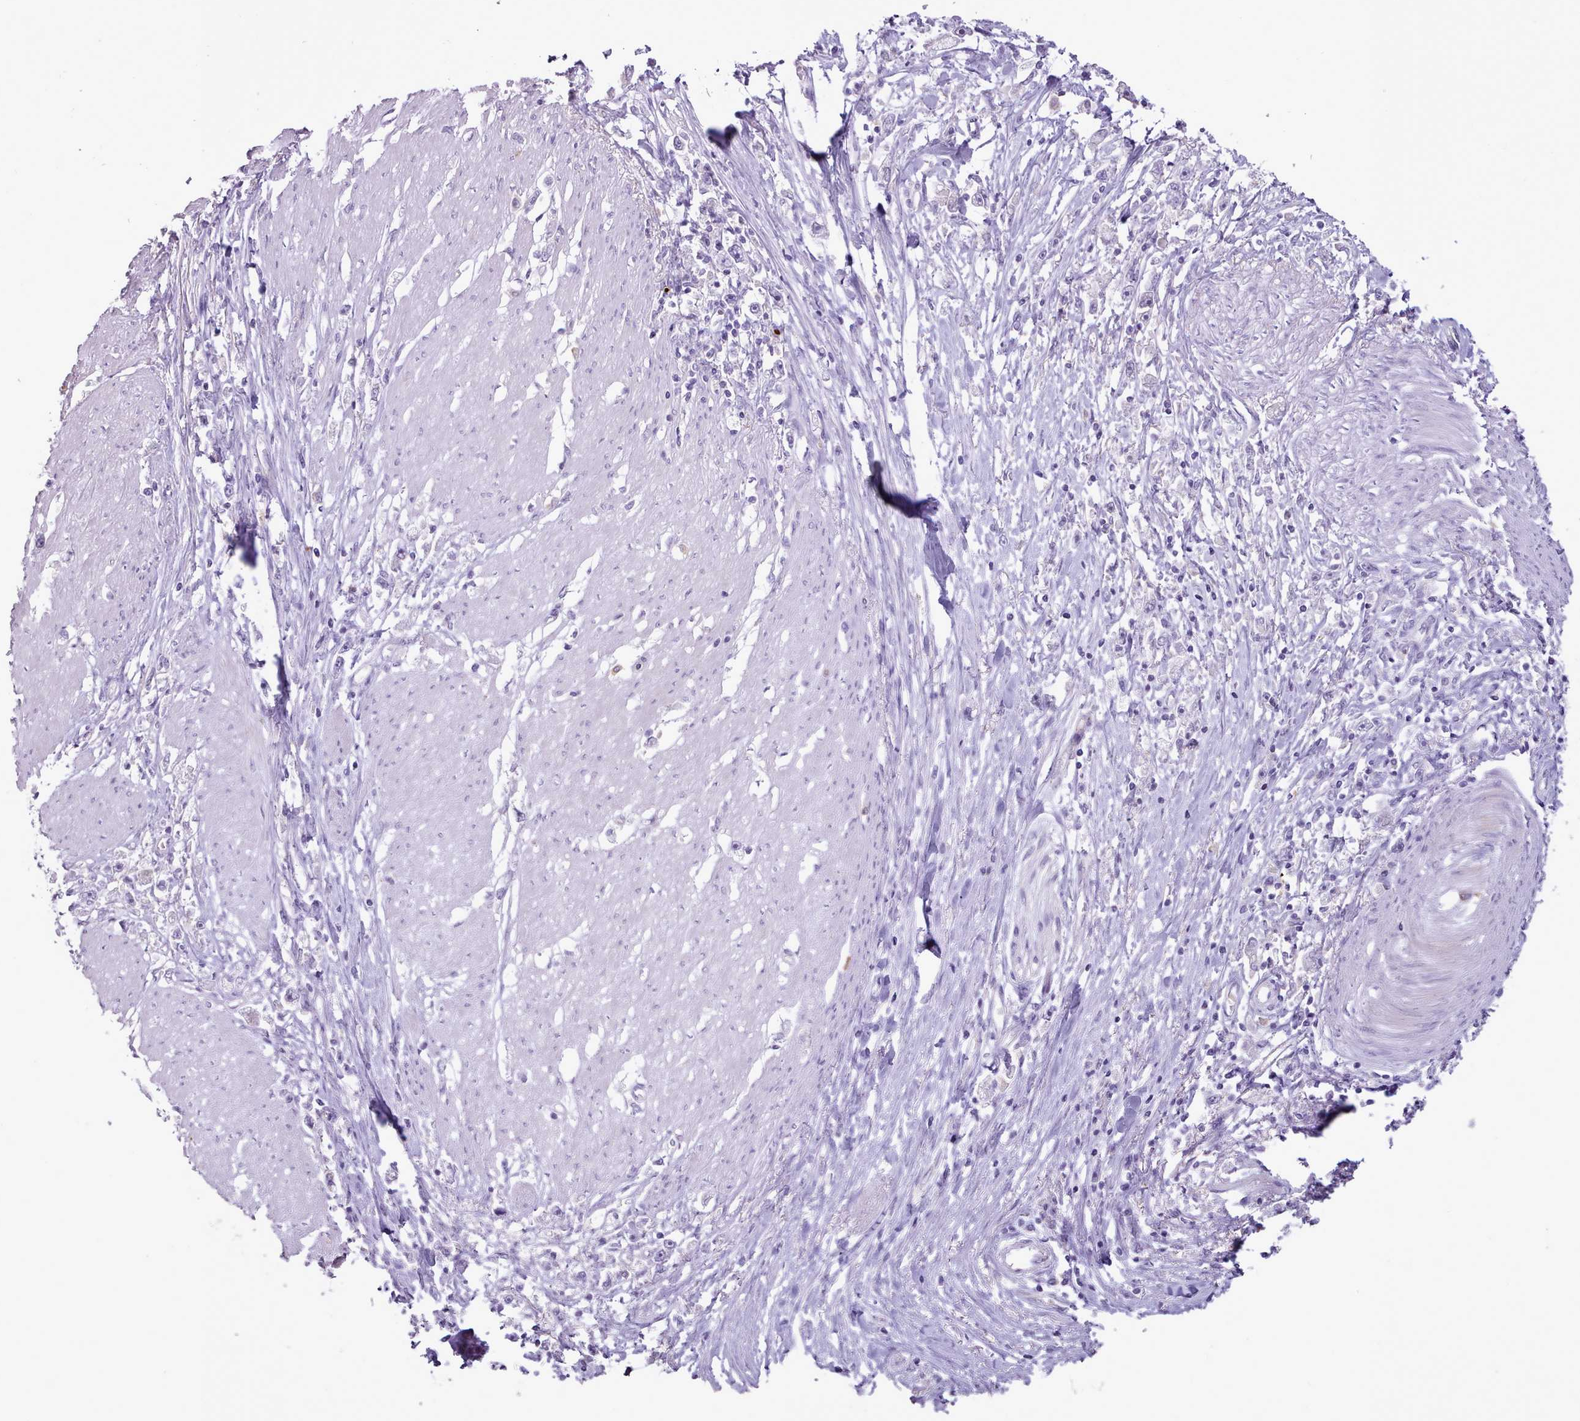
{"staining": {"intensity": "negative", "quantity": "none", "location": "none"}, "tissue": "stomach cancer", "cell_type": "Tumor cells", "image_type": "cancer", "snomed": [{"axis": "morphology", "description": "Adenocarcinoma, NOS"}, {"axis": "topography", "description": "Stomach"}], "caption": "Tumor cells are negative for brown protein staining in stomach adenocarcinoma.", "gene": "ATRAID", "patient": {"sex": "female", "age": 59}}